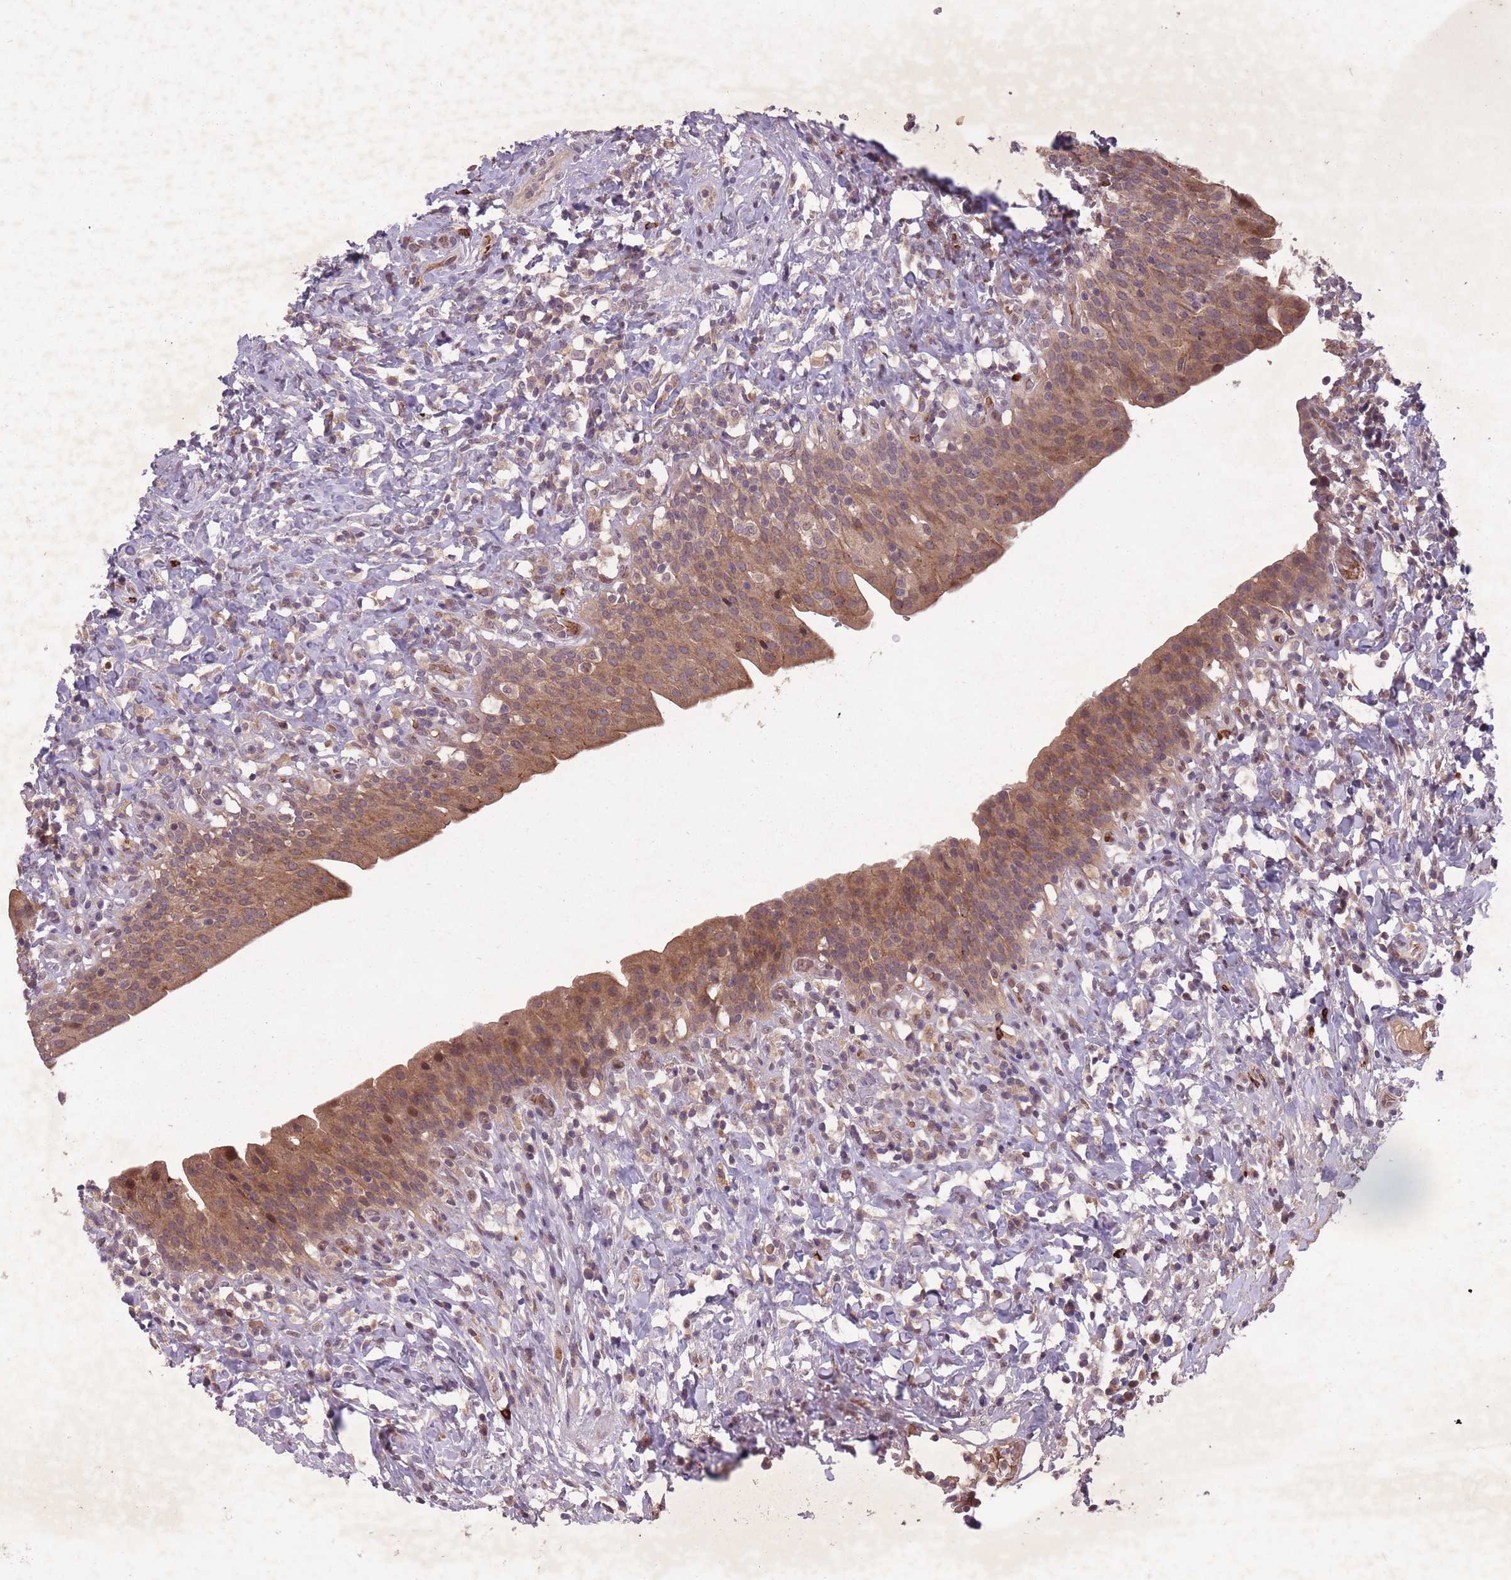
{"staining": {"intensity": "moderate", "quantity": ">75%", "location": "cytoplasmic/membranous,nuclear"}, "tissue": "urinary bladder", "cell_type": "Urothelial cells", "image_type": "normal", "snomed": [{"axis": "morphology", "description": "Normal tissue, NOS"}, {"axis": "morphology", "description": "Inflammation, NOS"}, {"axis": "topography", "description": "Urinary bladder"}], "caption": "Immunohistochemistry (IHC) histopathology image of normal urinary bladder: urinary bladder stained using immunohistochemistry (IHC) shows medium levels of moderate protein expression localized specifically in the cytoplasmic/membranous,nuclear of urothelial cells, appearing as a cytoplasmic/membranous,nuclear brown color.", "gene": "SECTM1", "patient": {"sex": "male", "age": 64}}